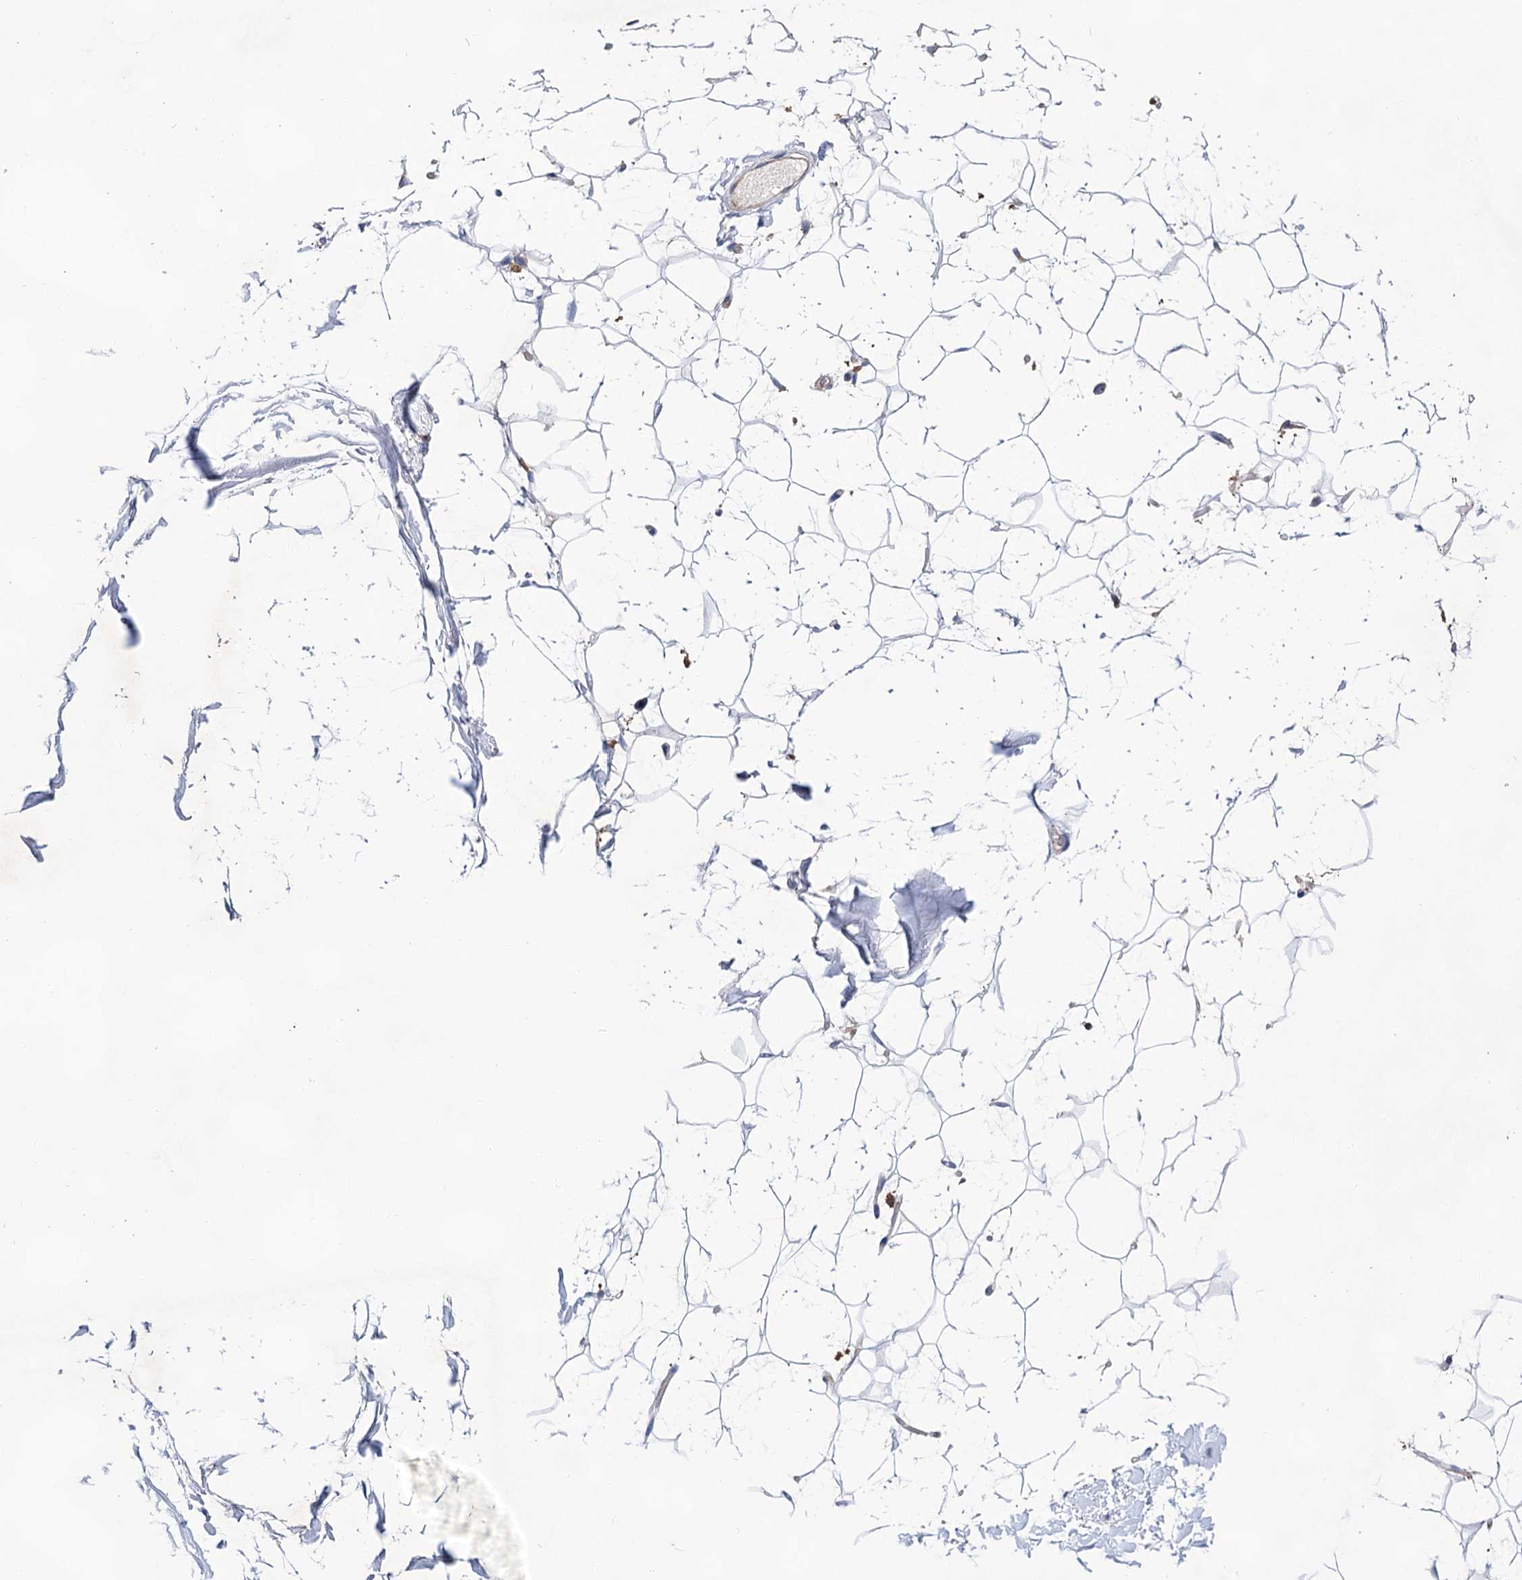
{"staining": {"intensity": "moderate", "quantity": ">75%", "location": "nuclear"}, "tissue": "adipose tissue", "cell_type": "Adipocytes", "image_type": "normal", "snomed": [{"axis": "morphology", "description": "Normal tissue, NOS"}, {"axis": "topography", "description": "Breast"}], "caption": "The immunohistochemical stain highlights moderate nuclear expression in adipocytes of unremarkable adipose tissue.", "gene": "TMTC3", "patient": {"sex": "female", "age": 26}}